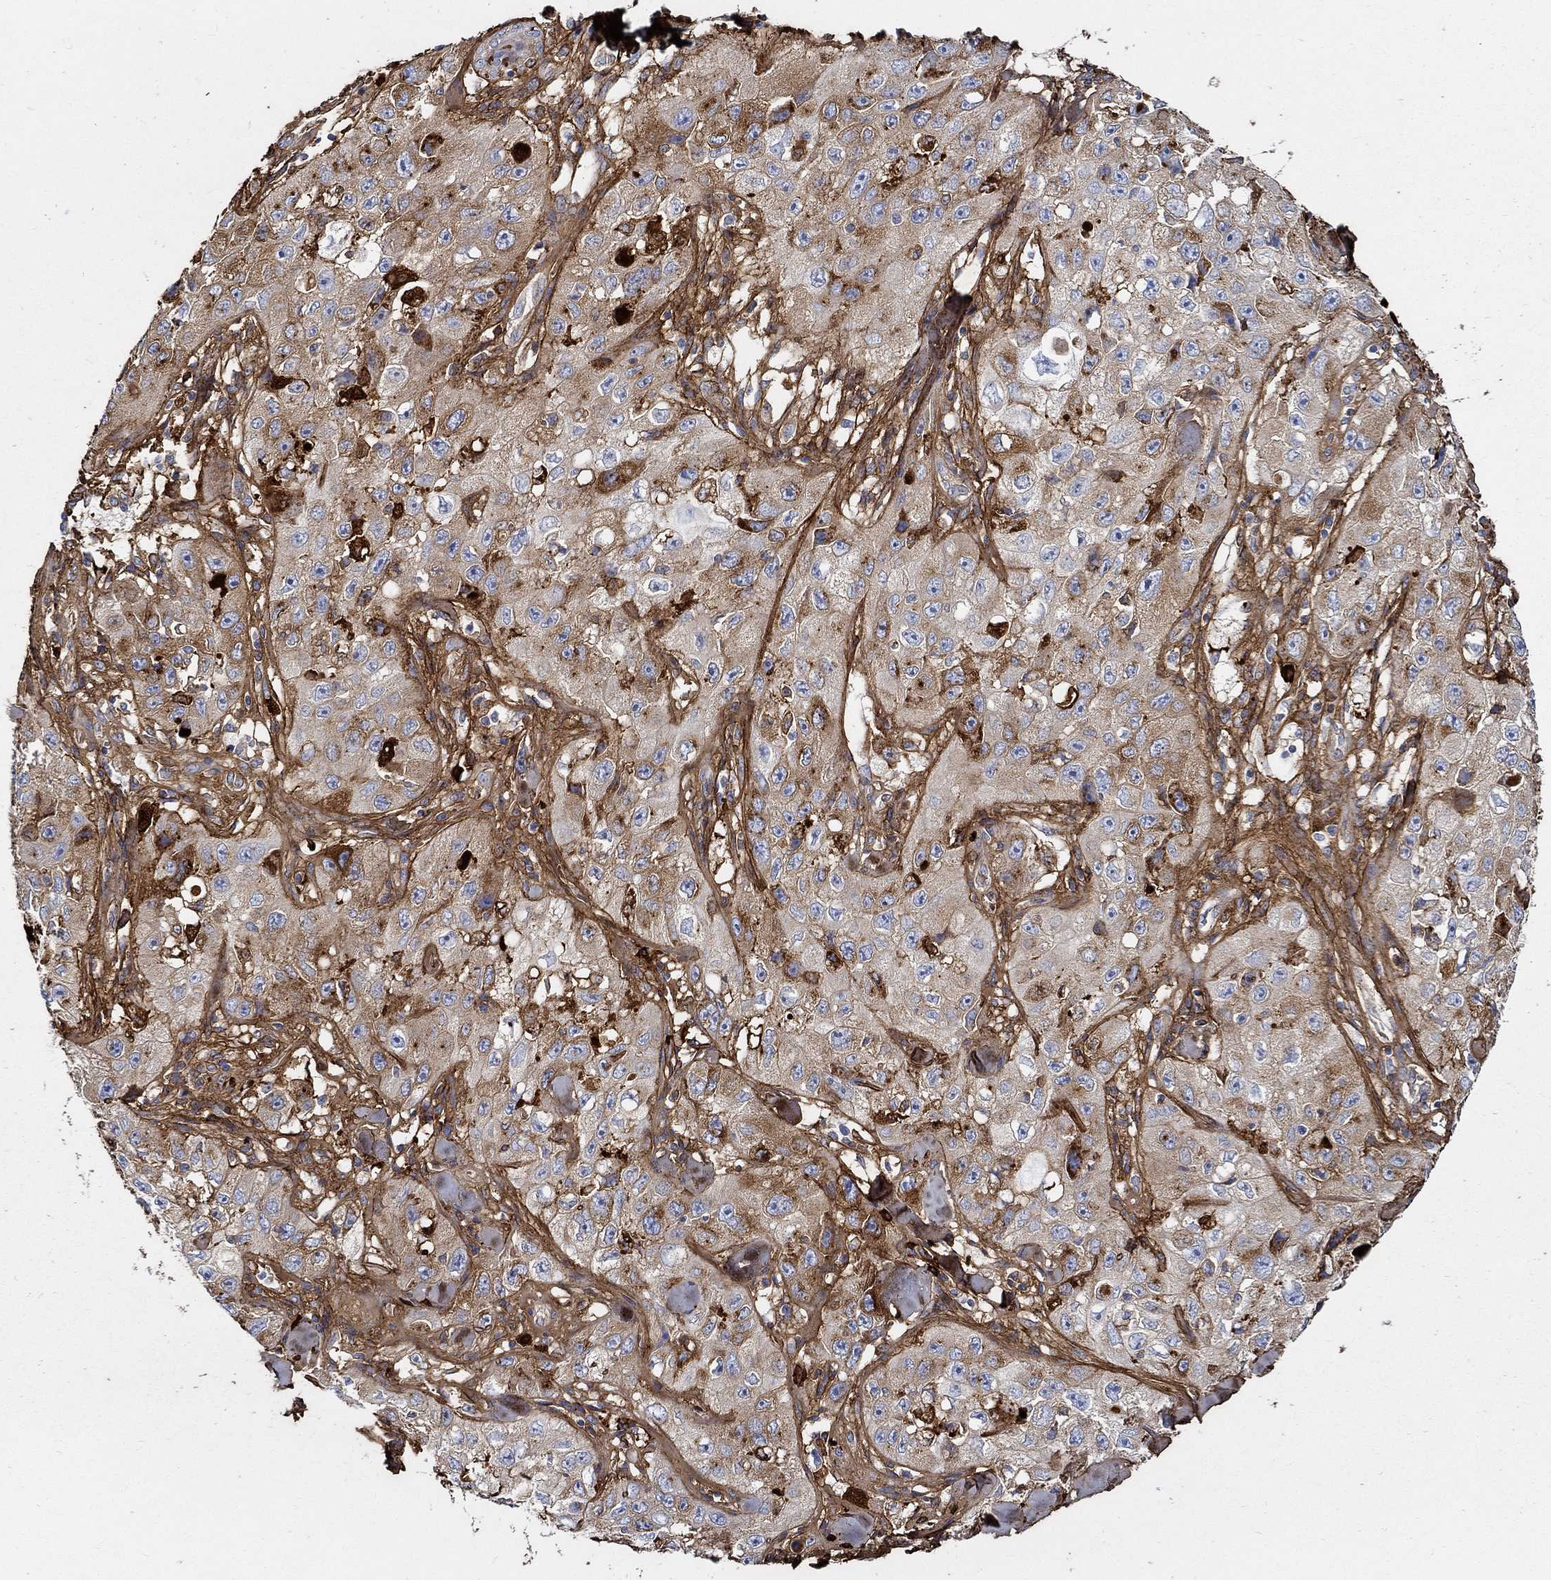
{"staining": {"intensity": "moderate", "quantity": "25%-75%", "location": "cytoplasmic/membranous"}, "tissue": "skin cancer", "cell_type": "Tumor cells", "image_type": "cancer", "snomed": [{"axis": "morphology", "description": "Squamous cell carcinoma, NOS"}, {"axis": "topography", "description": "Skin"}, {"axis": "topography", "description": "Subcutis"}], "caption": "Protein staining by immunohistochemistry shows moderate cytoplasmic/membranous positivity in about 25%-75% of tumor cells in skin cancer (squamous cell carcinoma).", "gene": "TGFBI", "patient": {"sex": "male", "age": 73}}